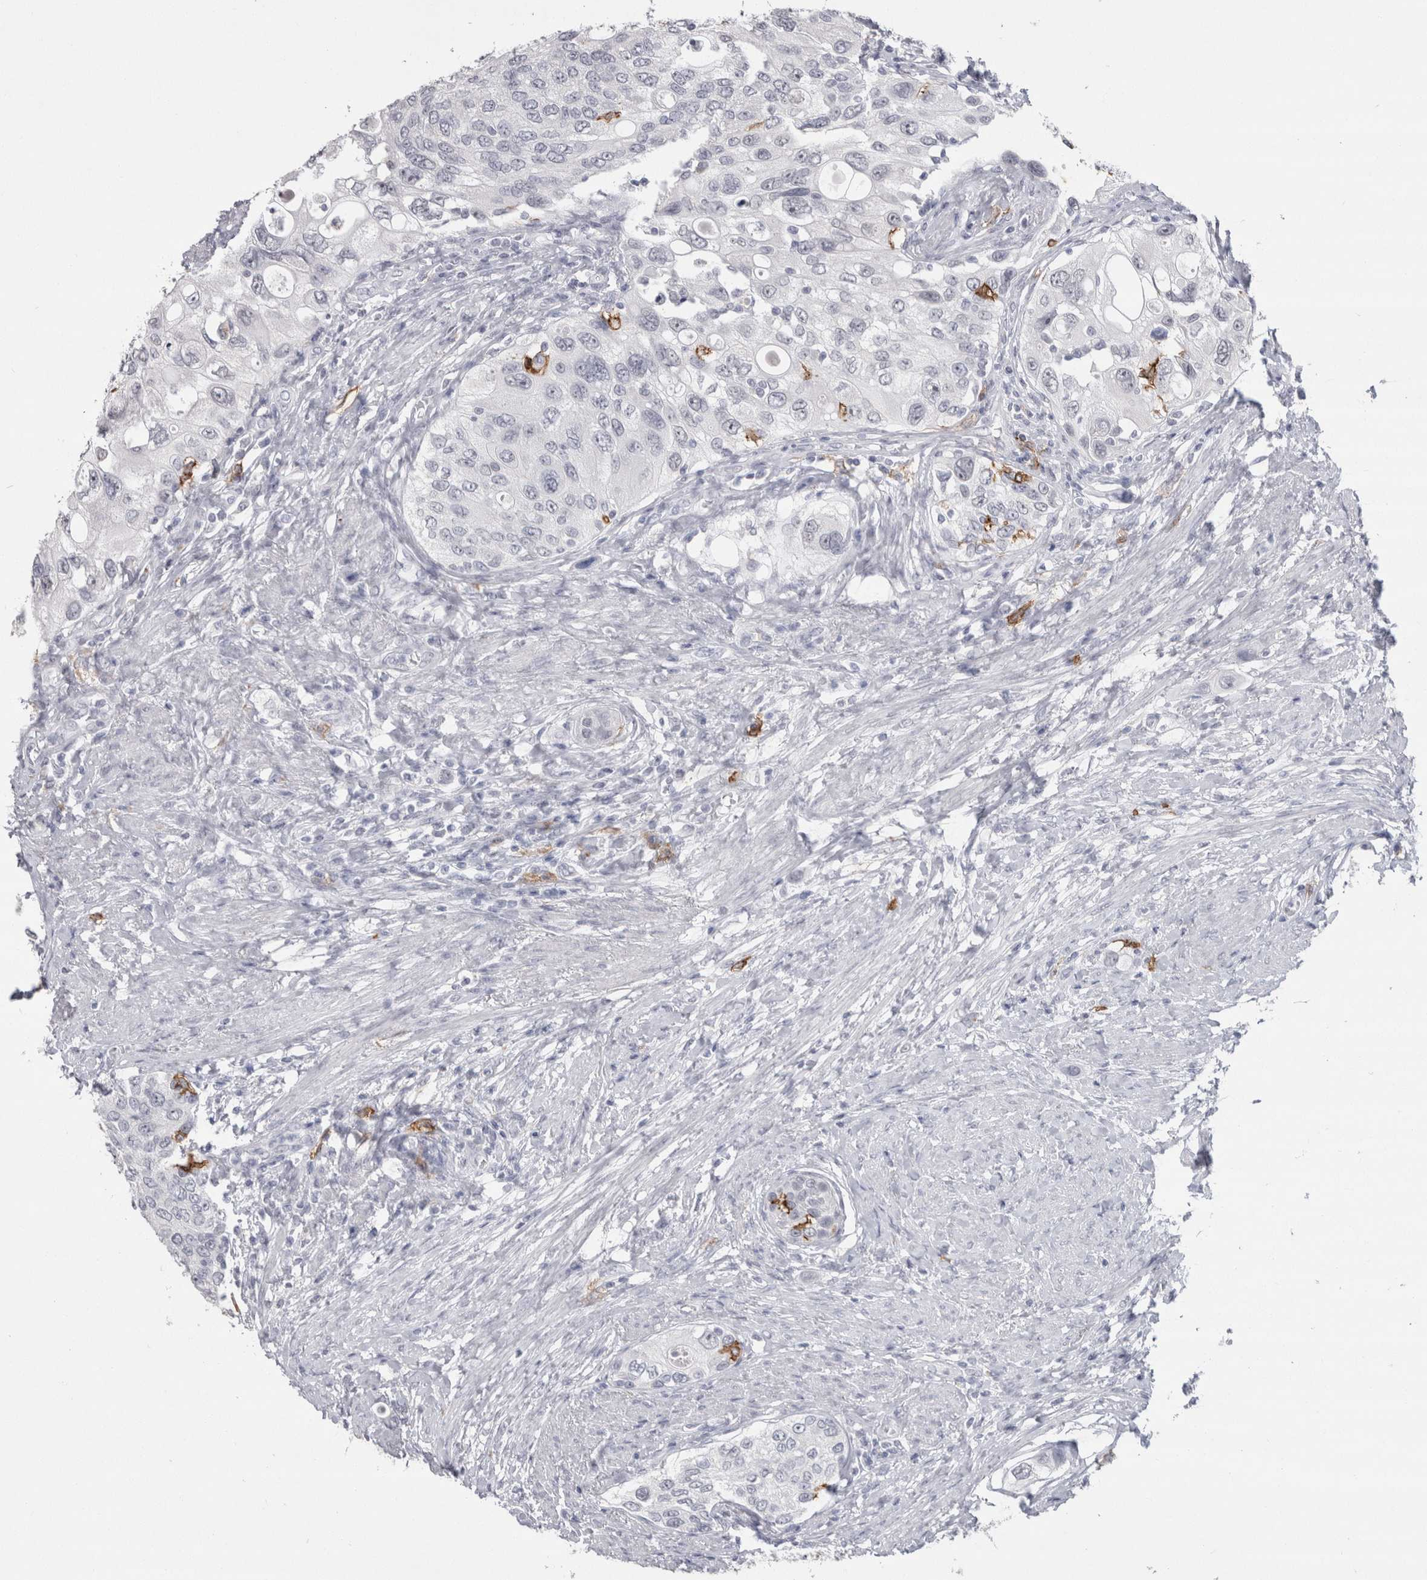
{"staining": {"intensity": "negative", "quantity": "none", "location": "none"}, "tissue": "urothelial cancer", "cell_type": "Tumor cells", "image_type": "cancer", "snomed": [{"axis": "morphology", "description": "Urothelial carcinoma, High grade"}, {"axis": "topography", "description": "Urinary bladder"}], "caption": "Immunohistochemical staining of human urothelial cancer reveals no significant expression in tumor cells. (DAB (3,3'-diaminobenzidine) immunohistochemistry (IHC) with hematoxylin counter stain).", "gene": "CDH17", "patient": {"sex": "female", "age": 56}}